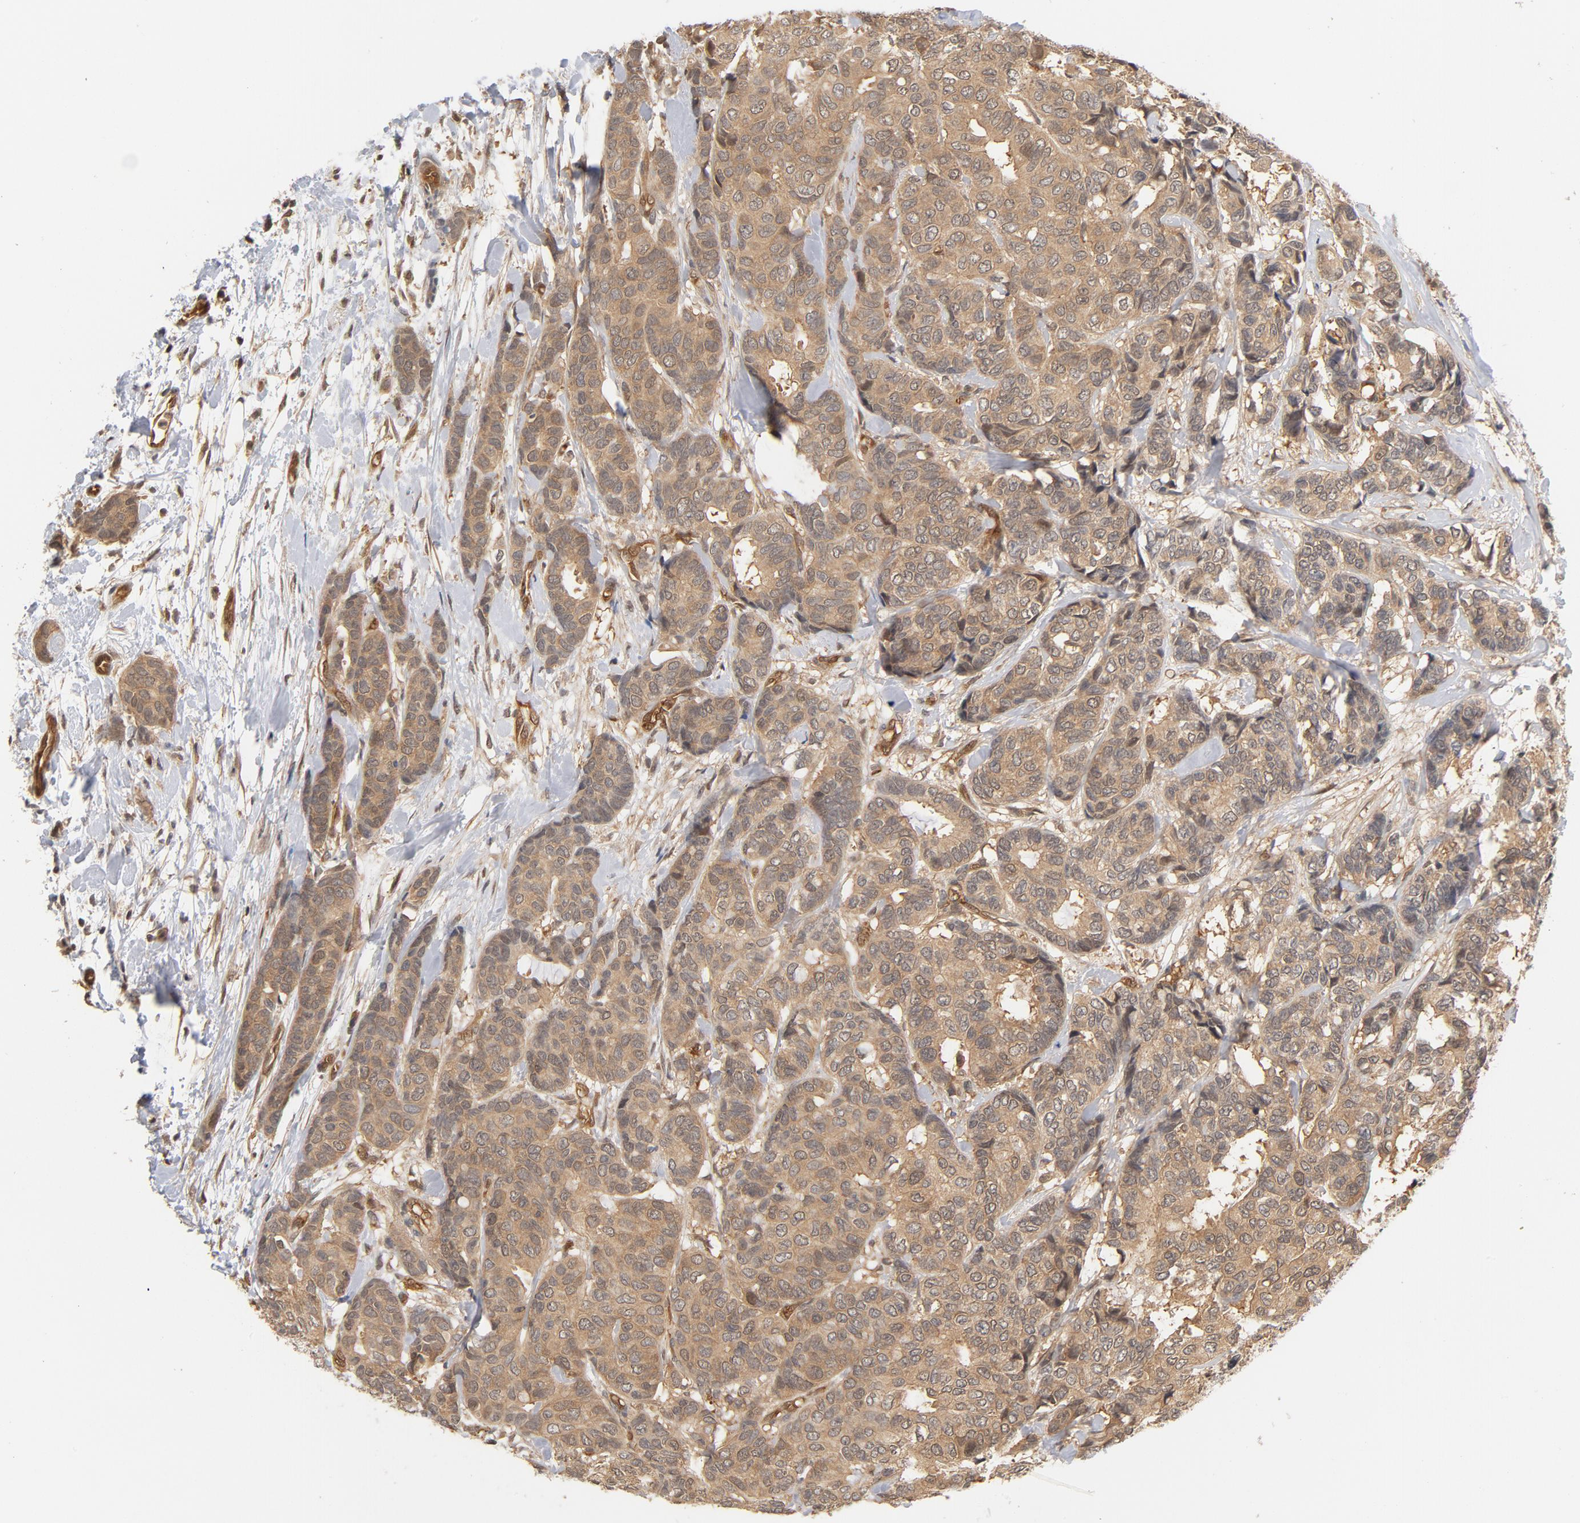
{"staining": {"intensity": "moderate", "quantity": ">75%", "location": "cytoplasmic/membranous"}, "tissue": "breast cancer", "cell_type": "Tumor cells", "image_type": "cancer", "snomed": [{"axis": "morphology", "description": "Duct carcinoma"}, {"axis": "topography", "description": "Breast"}], "caption": "Breast cancer (intraductal carcinoma) stained with DAB (3,3'-diaminobenzidine) IHC demonstrates medium levels of moderate cytoplasmic/membranous staining in about >75% of tumor cells. (DAB (3,3'-diaminobenzidine) IHC with brightfield microscopy, high magnification).", "gene": "CDC37", "patient": {"sex": "female", "age": 87}}